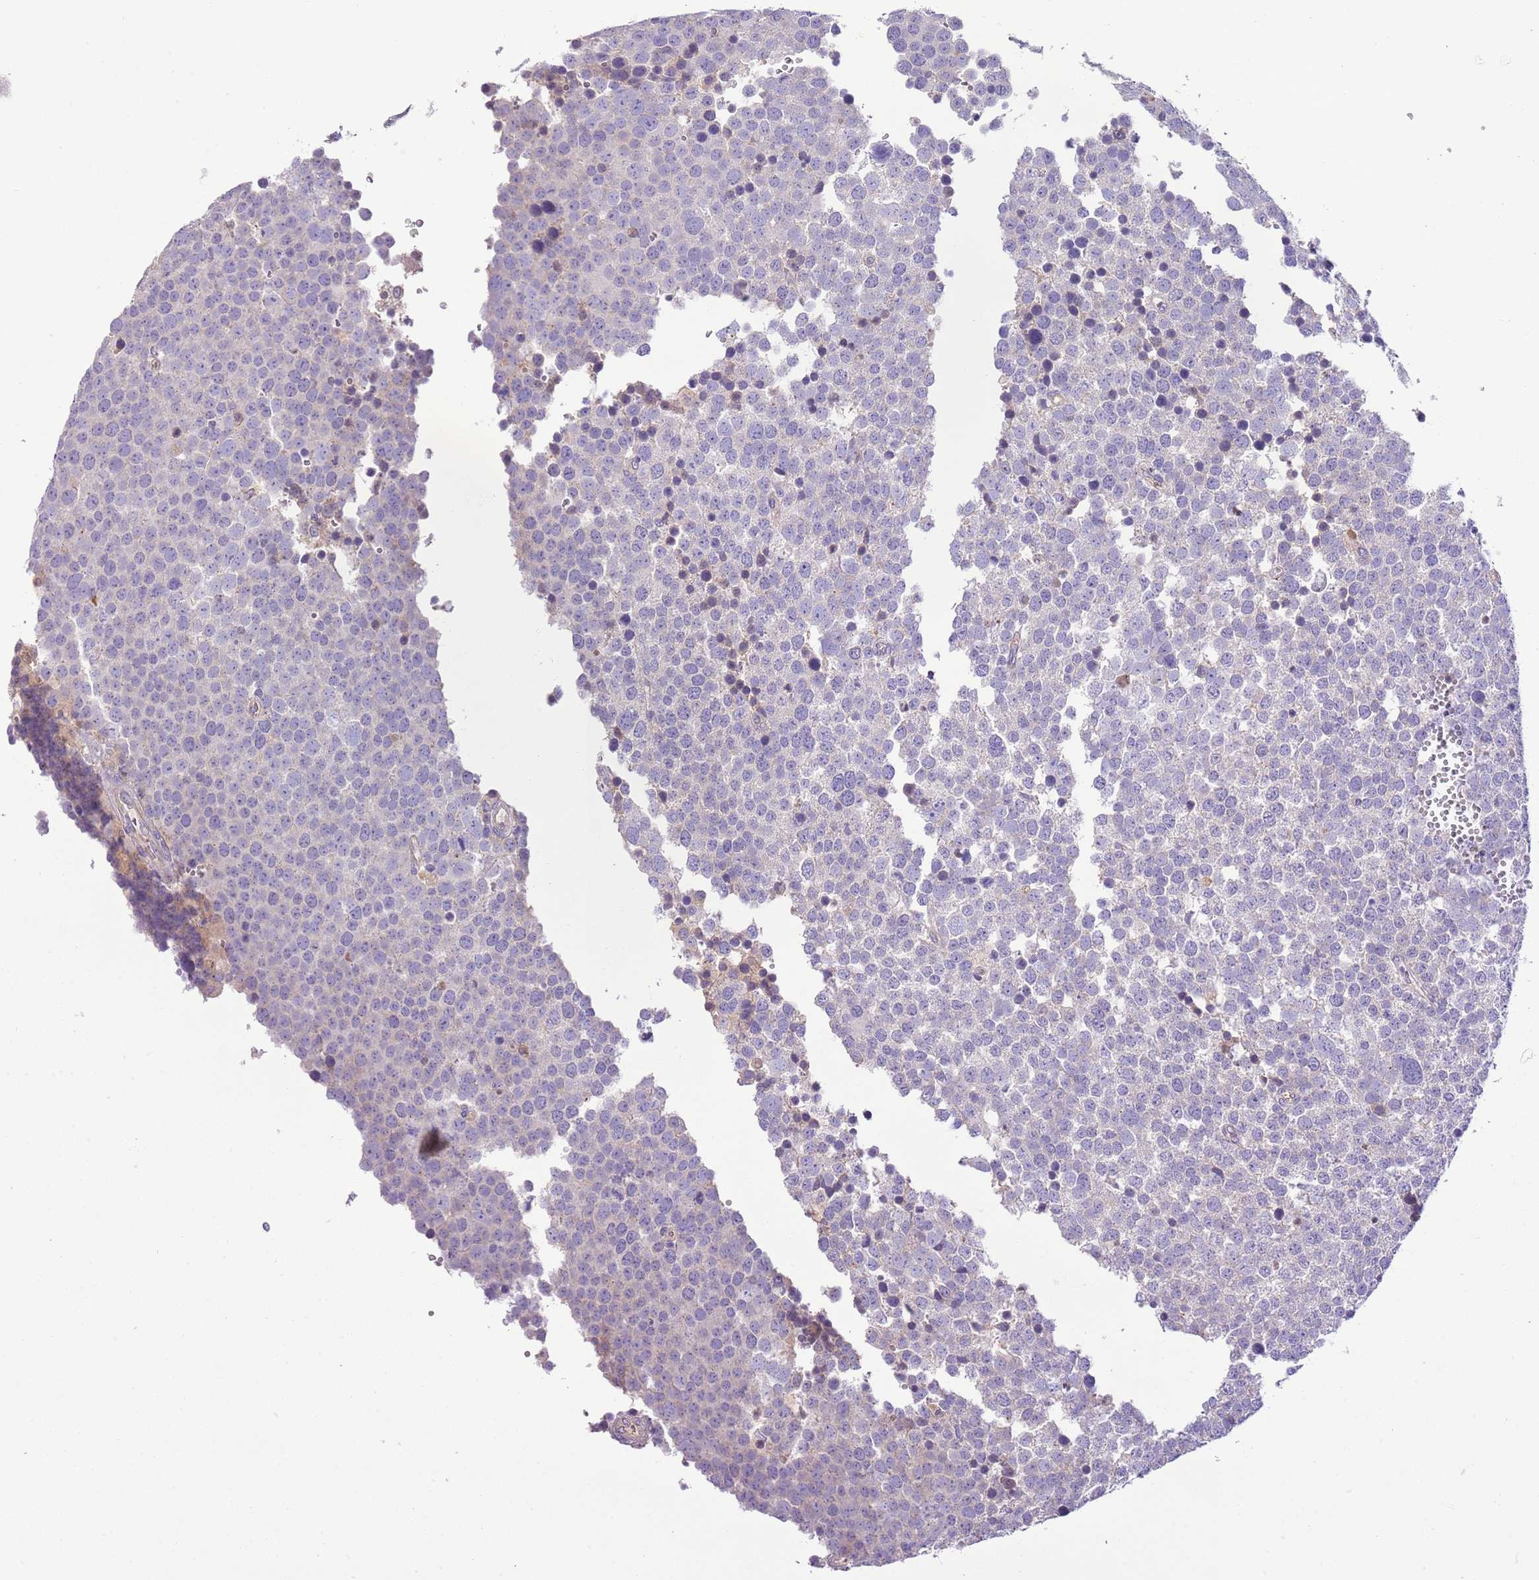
{"staining": {"intensity": "negative", "quantity": "none", "location": "none"}, "tissue": "testis cancer", "cell_type": "Tumor cells", "image_type": "cancer", "snomed": [{"axis": "morphology", "description": "Seminoma, NOS"}, {"axis": "topography", "description": "Testis"}], "caption": "Immunohistochemistry (IHC) histopathology image of testis seminoma stained for a protein (brown), which demonstrates no positivity in tumor cells. (DAB (3,3'-diaminobenzidine) immunohistochemistry (IHC), high magnification).", "gene": "HES3", "patient": {"sex": "male", "age": 71}}